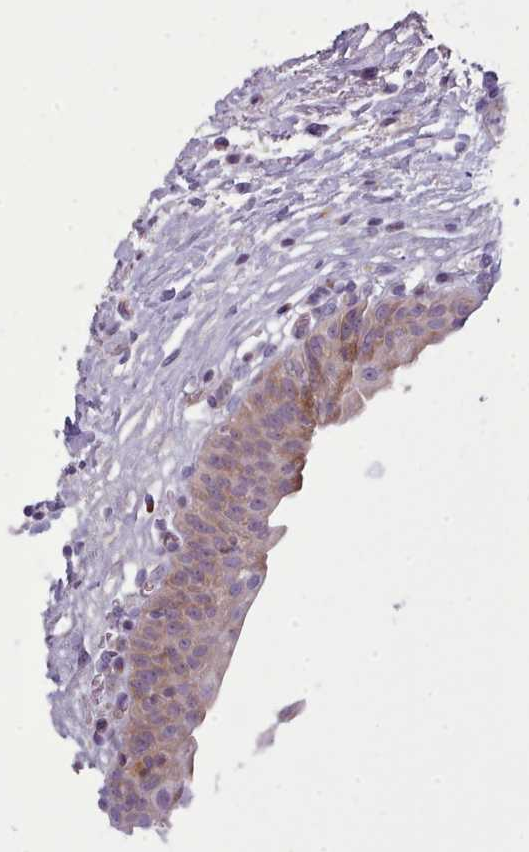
{"staining": {"intensity": "weak", "quantity": "25%-75%", "location": "cytoplasmic/membranous"}, "tissue": "urinary bladder", "cell_type": "Urothelial cells", "image_type": "normal", "snomed": [{"axis": "morphology", "description": "Normal tissue, NOS"}, {"axis": "topography", "description": "Urinary bladder"}], "caption": "IHC micrograph of unremarkable urinary bladder: human urinary bladder stained using immunohistochemistry (IHC) reveals low levels of weak protein expression localized specifically in the cytoplasmic/membranous of urothelial cells, appearing as a cytoplasmic/membranous brown color.", "gene": "TENT4B", "patient": {"sex": "male", "age": 83}}